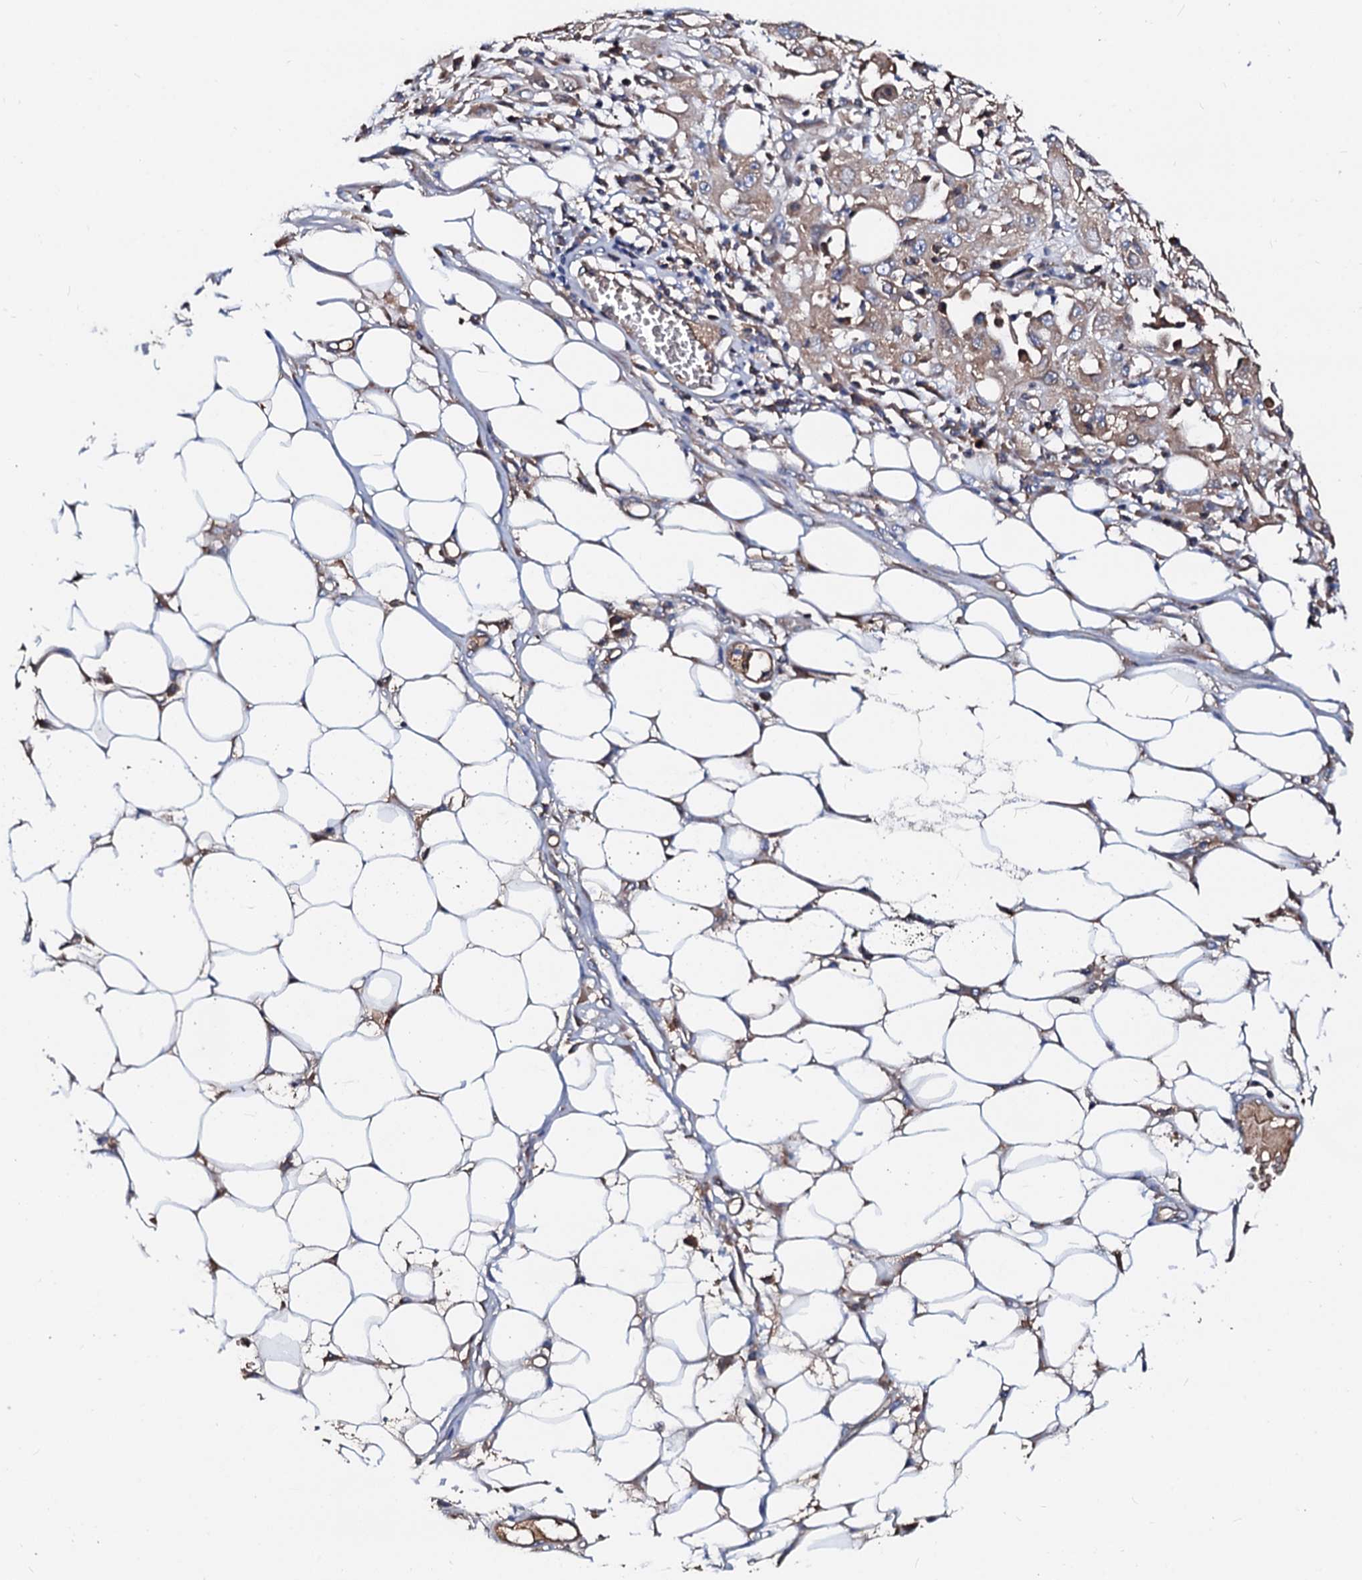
{"staining": {"intensity": "weak", "quantity": "<25%", "location": "cytoplasmic/membranous"}, "tissue": "skin cancer", "cell_type": "Tumor cells", "image_type": "cancer", "snomed": [{"axis": "morphology", "description": "Squamous cell carcinoma, NOS"}, {"axis": "morphology", "description": "Squamous cell carcinoma, metastatic, NOS"}, {"axis": "topography", "description": "Skin"}, {"axis": "topography", "description": "Lymph node"}], "caption": "Tumor cells are negative for brown protein staining in skin cancer (metastatic squamous cell carcinoma).", "gene": "CSKMT", "patient": {"sex": "male", "age": 75}}